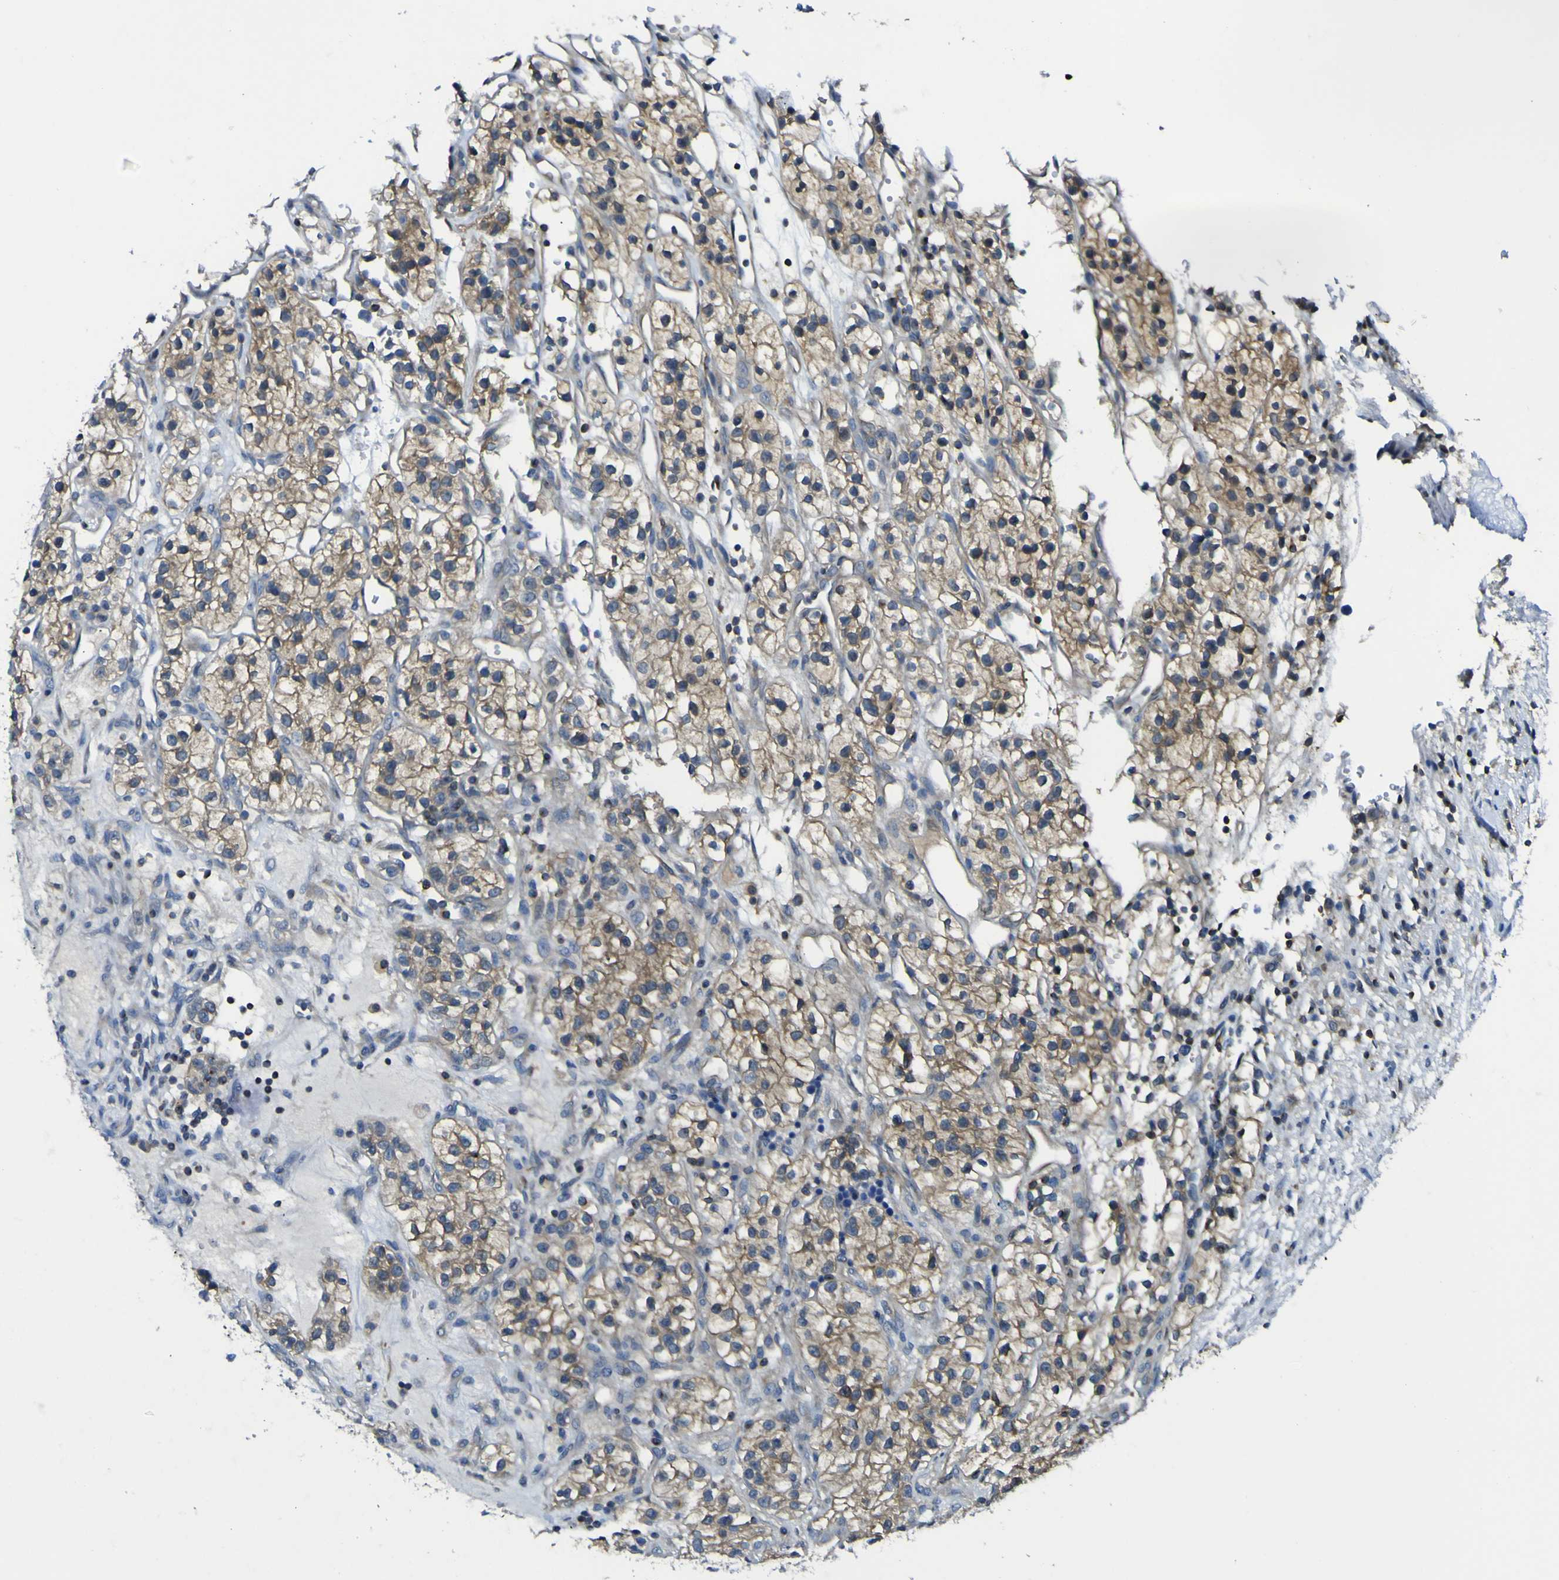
{"staining": {"intensity": "moderate", "quantity": ">75%", "location": "cytoplasmic/membranous"}, "tissue": "renal cancer", "cell_type": "Tumor cells", "image_type": "cancer", "snomed": [{"axis": "morphology", "description": "Adenocarcinoma, NOS"}, {"axis": "topography", "description": "Kidney"}], "caption": "Immunohistochemistry photomicrograph of human adenocarcinoma (renal) stained for a protein (brown), which exhibits medium levels of moderate cytoplasmic/membranous positivity in approximately >75% of tumor cells.", "gene": "EML2", "patient": {"sex": "female", "age": 57}}